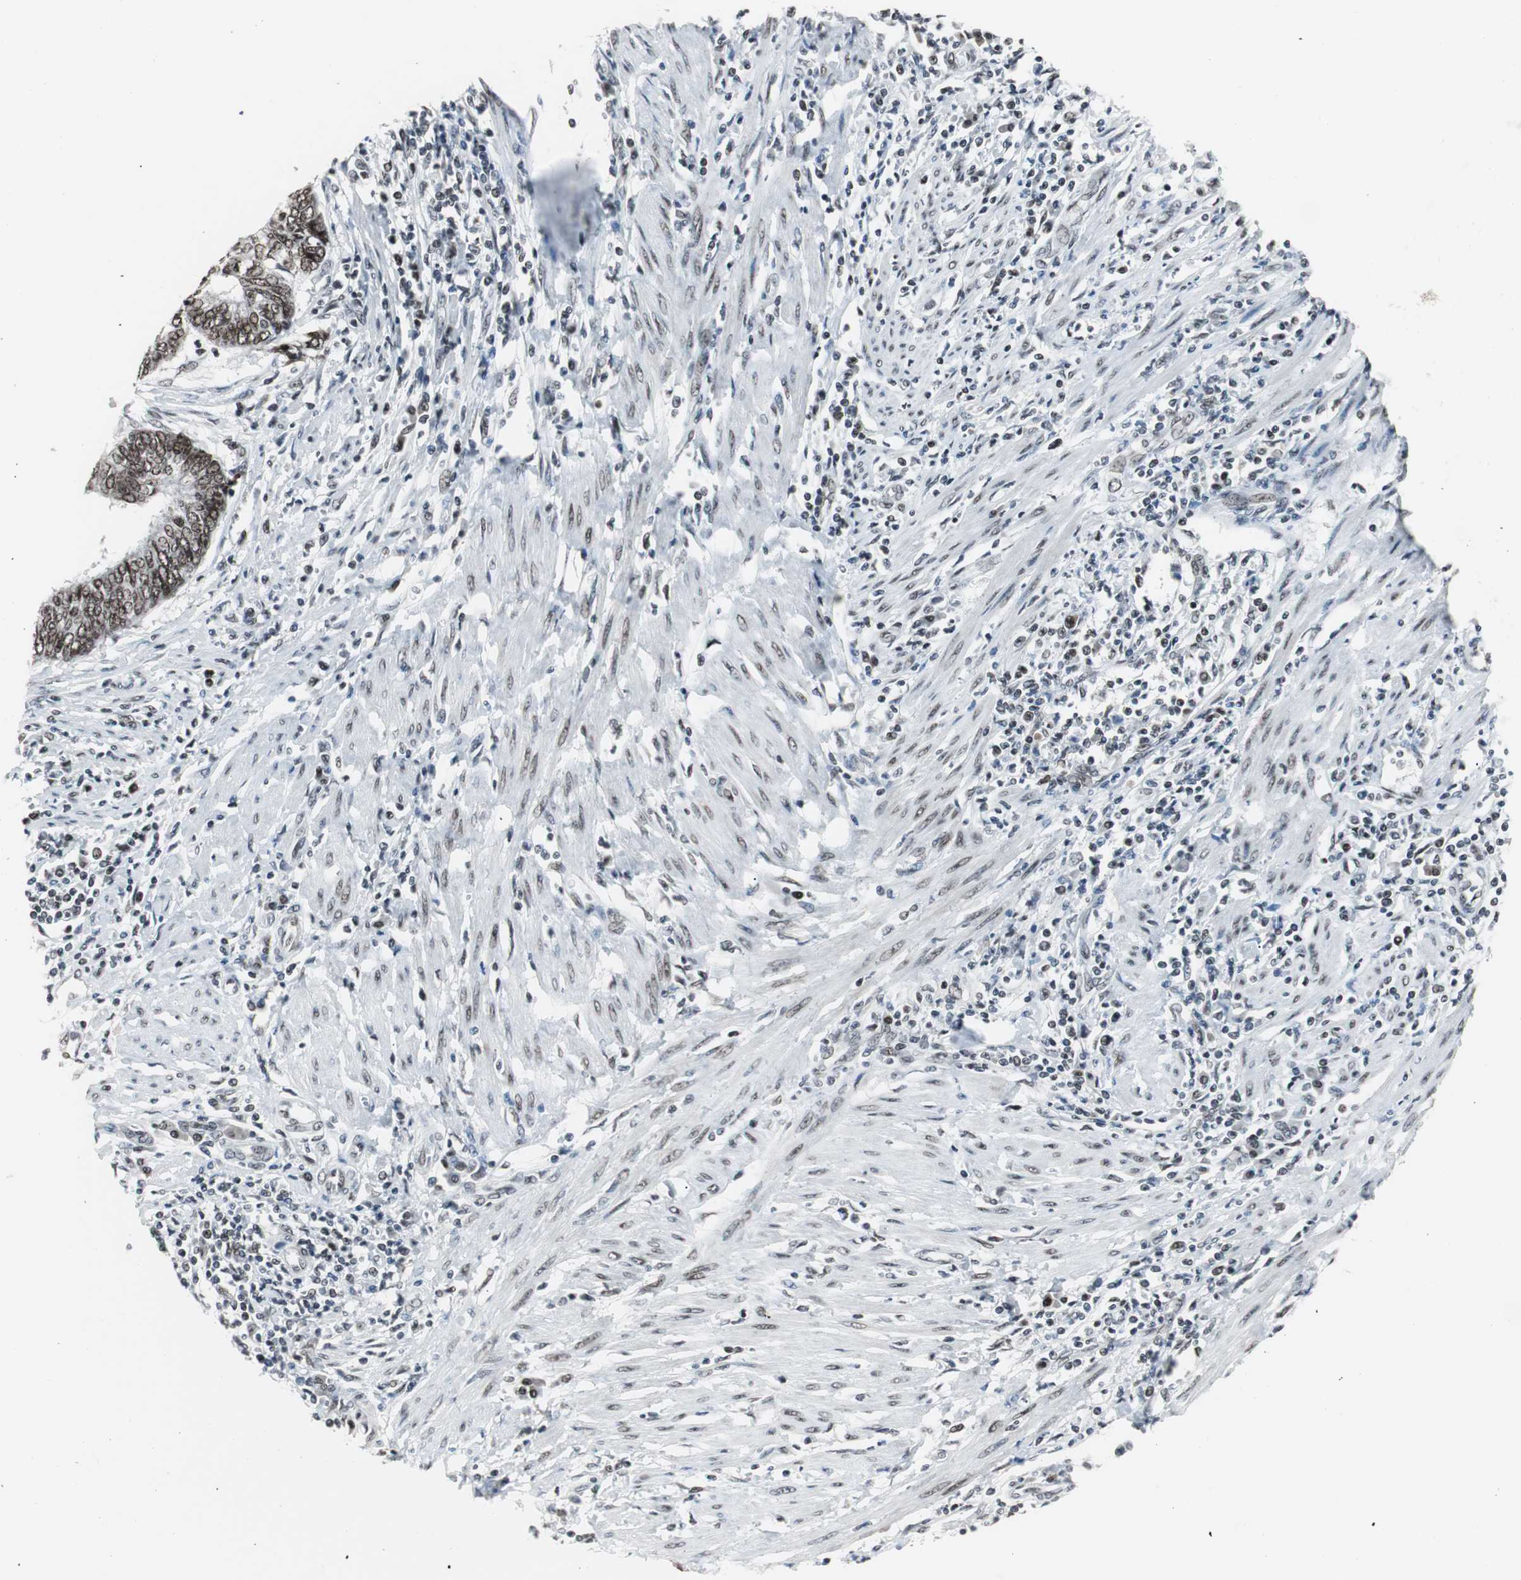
{"staining": {"intensity": "moderate", "quantity": ">75%", "location": "nuclear"}, "tissue": "endometrial cancer", "cell_type": "Tumor cells", "image_type": "cancer", "snomed": [{"axis": "morphology", "description": "Adenocarcinoma, NOS"}, {"axis": "topography", "description": "Uterus"}, {"axis": "topography", "description": "Endometrium"}], "caption": "Human endometrial cancer stained for a protein (brown) displays moderate nuclear positive staining in about >75% of tumor cells.", "gene": "XRCC1", "patient": {"sex": "female", "age": 70}}